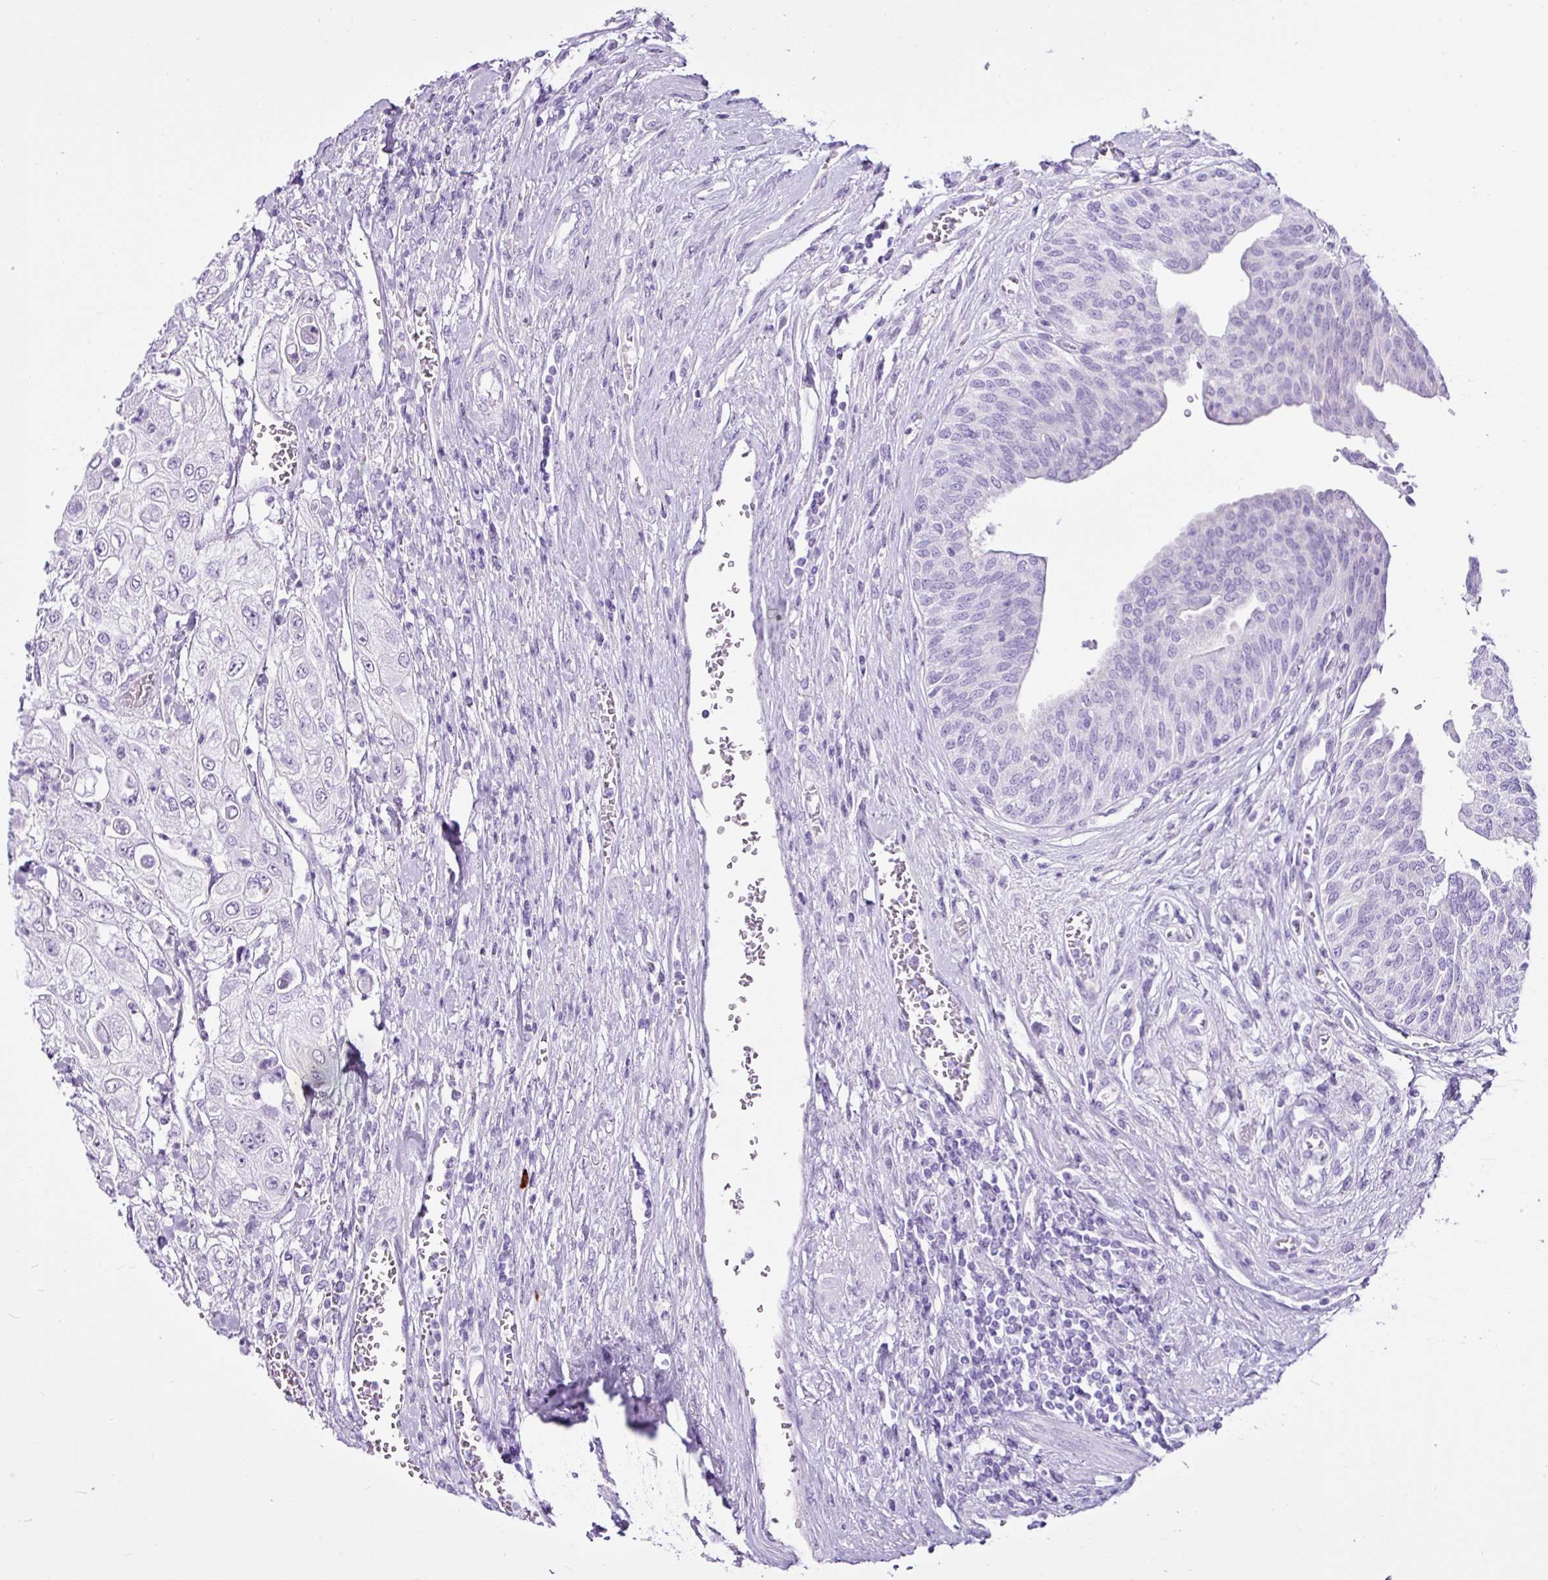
{"staining": {"intensity": "negative", "quantity": "none", "location": "none"}, "tissue": "urothelial cancer", "cell_type": "Tumor cells", "image_type": "cancer", "snomed": [{"axis": "morphology", "description": "Urothelial carcinoma, High grade"}, {"axis": "topography", "description": "Urinary bladder"}], "caption": "Immunohistochemical staining of human urothelial cancer shows no significant expression in tumor cells. The staining was performed using DAB to visualize the protein expression in brown, while the nuclei were stained in blue with hematoxylin (Magnification: 20x).", "gene": "LILRB4", "patient": {"sex": "female", "age": 79}}